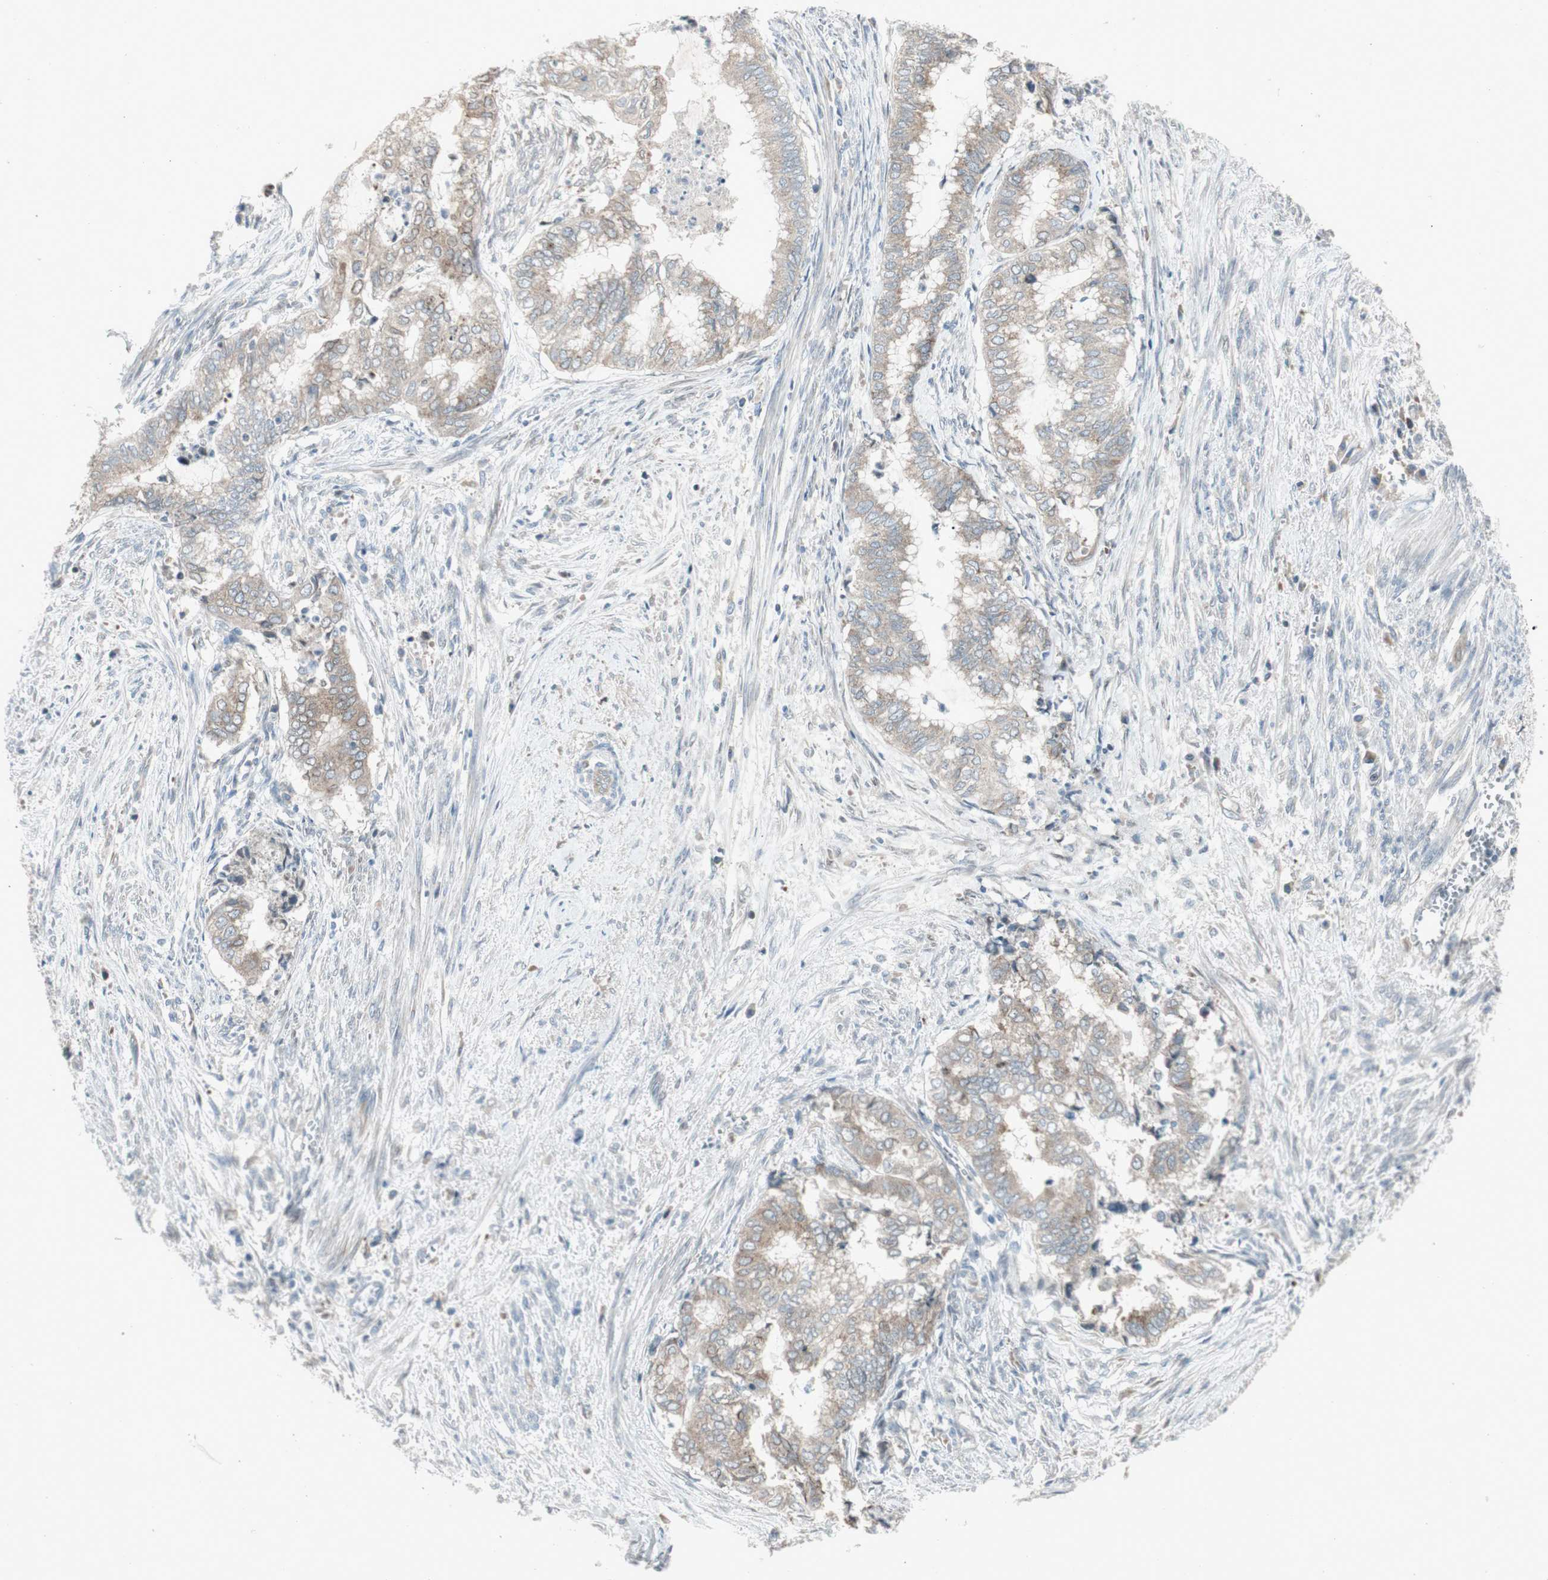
{"staining": {"intensity": "weak", "quantity": ">75%", "location": "cytoplasmic/membranous"}, "tissue": "endometrial cancer", "cell_type": "Tumor cells", "image_type": "cancer", "snomed": [{"axis": "morphology", "description": "Necrosis, NOS"}, {"axis": "morphology", "description": "Adenocarcinoma, NOS"}, {"axis": "topography", "description": "Endometrium"}], "caption": "High-power microscopy captured an immunohistochemistry (IHC) image of adenocarcinoma (endometrial), revealing weak cytoplasmic/membranous positivity in approximately >75% of tumor cells. Using DAB (3,3'-diaminobenzidine) (brown) and hematoxylin (blue) stains, captured at high magnification using brightfield microscopy.", "gene": "PANK2", "patient": {"sex": "female", "age": 79}}